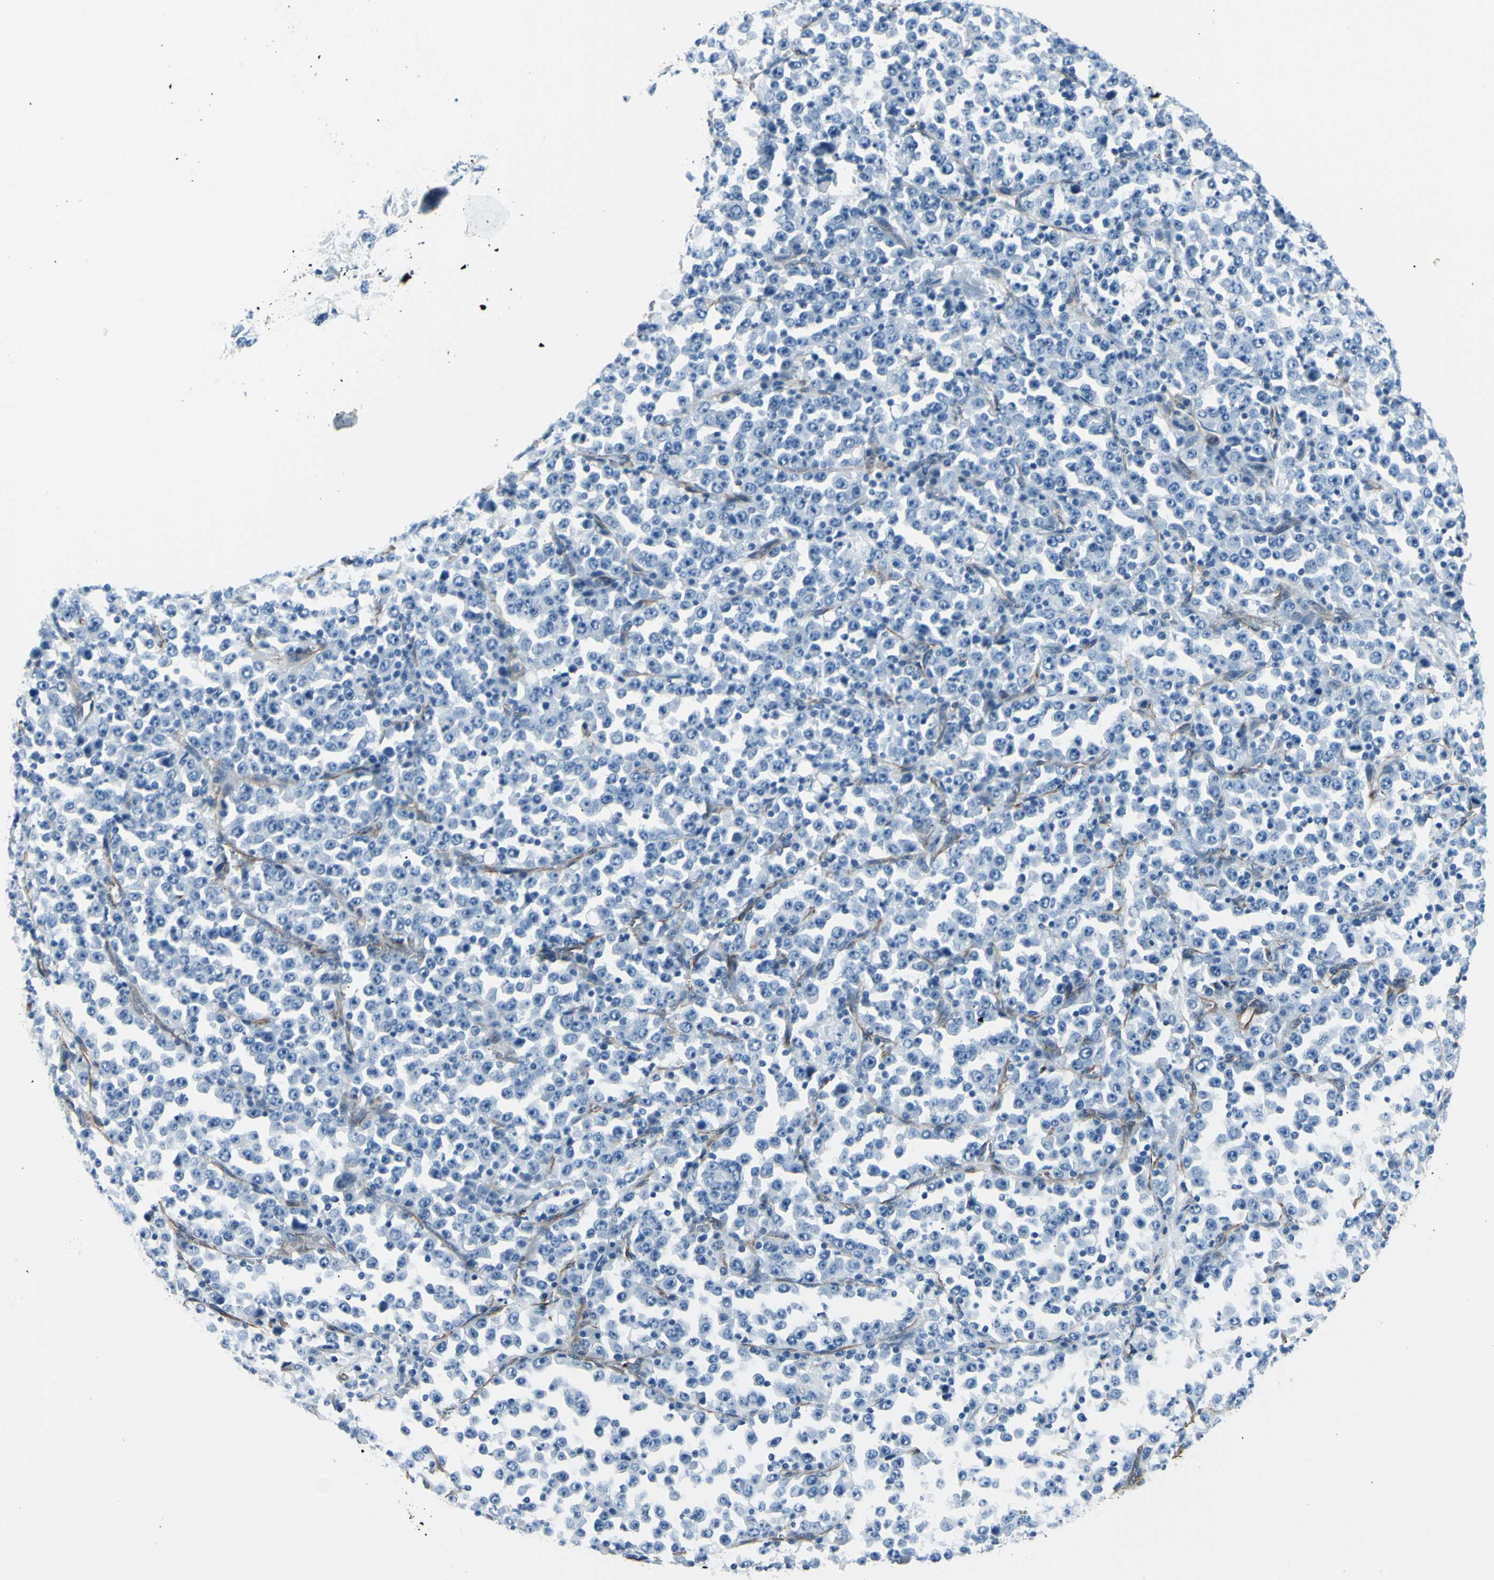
{"staining": {"intensity": "negative", "quantity": "none", "location": "none"}, "tissue": "stomach cancer", "cell_type": "Tumor cells", "image_type": "cancer", "snomed": [{"axis": "morphology", "description": "Normal tissue, NOS"}, {"axis": "morphology", "description": "Adenocarcinoma, NOS"}, {"axis": "topography", "description": "Stomach, upper"}, {"axis": "topography", "description": "Stomach"}], "caption": "The IHC image has no significant positivity in tumor cells of stomach adenocarcinoma tissue.", "gene": "PTH2R", "patient": {"sex": "male", "age": 59}}